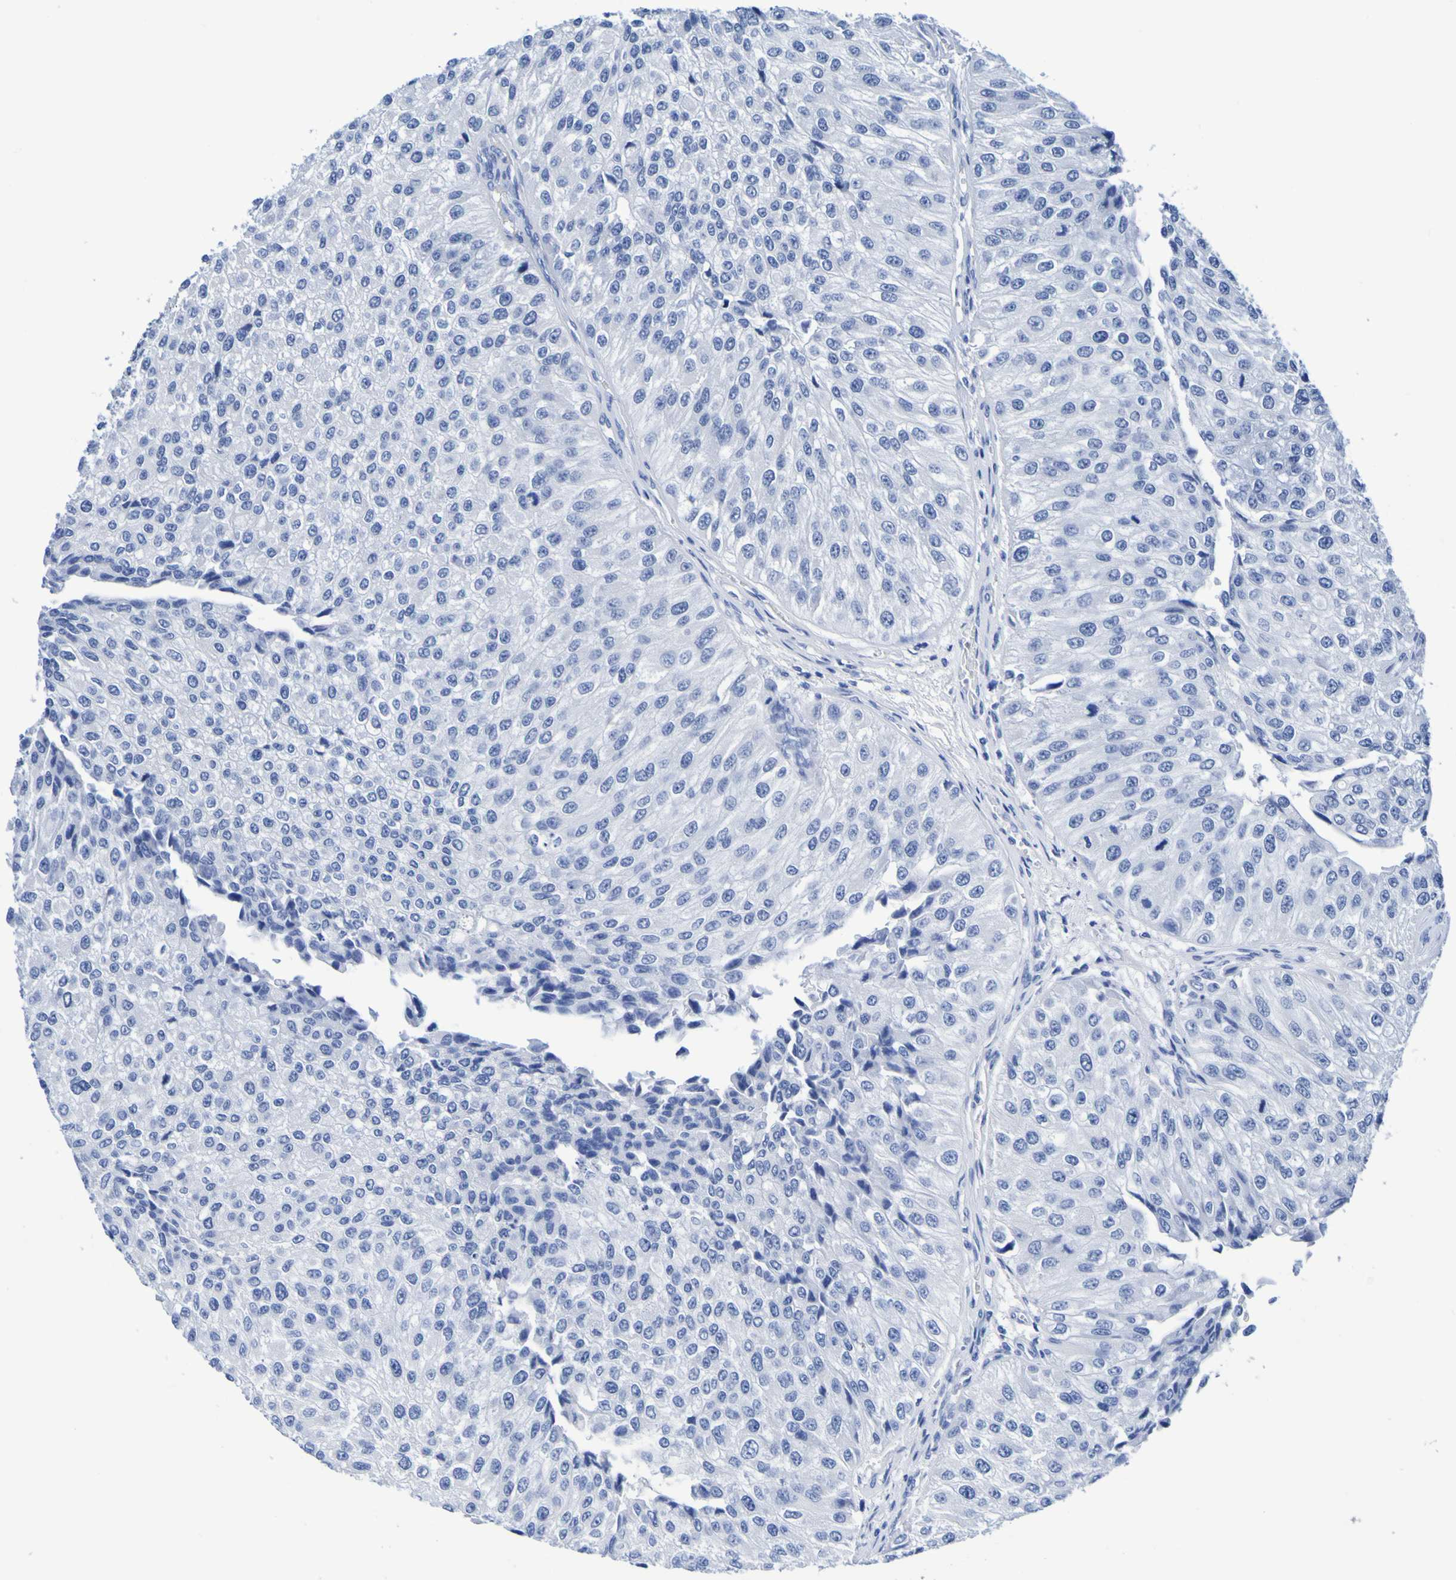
{"staining": {"intensity": "negative", "quantity": "none", "location": "none"}, "tissue": "urothelial cancer", "cell_type": "Tumor cells", "image_type": "cancer", "snomed": [{"axis": "morphology", "description": "Urothelial carcinoma, High grade"}, {"axis": "topography", "description": "Kidney"}, {"axis": "topography", "description": "Urinary bladder"}], "caption": "This is an IHC photomicrograph of human high-grade urothelial carcinoma. There is no expression in tumor cells.", "gene": "DPEP1", "patient": {"sex": "male", "age": 77}}